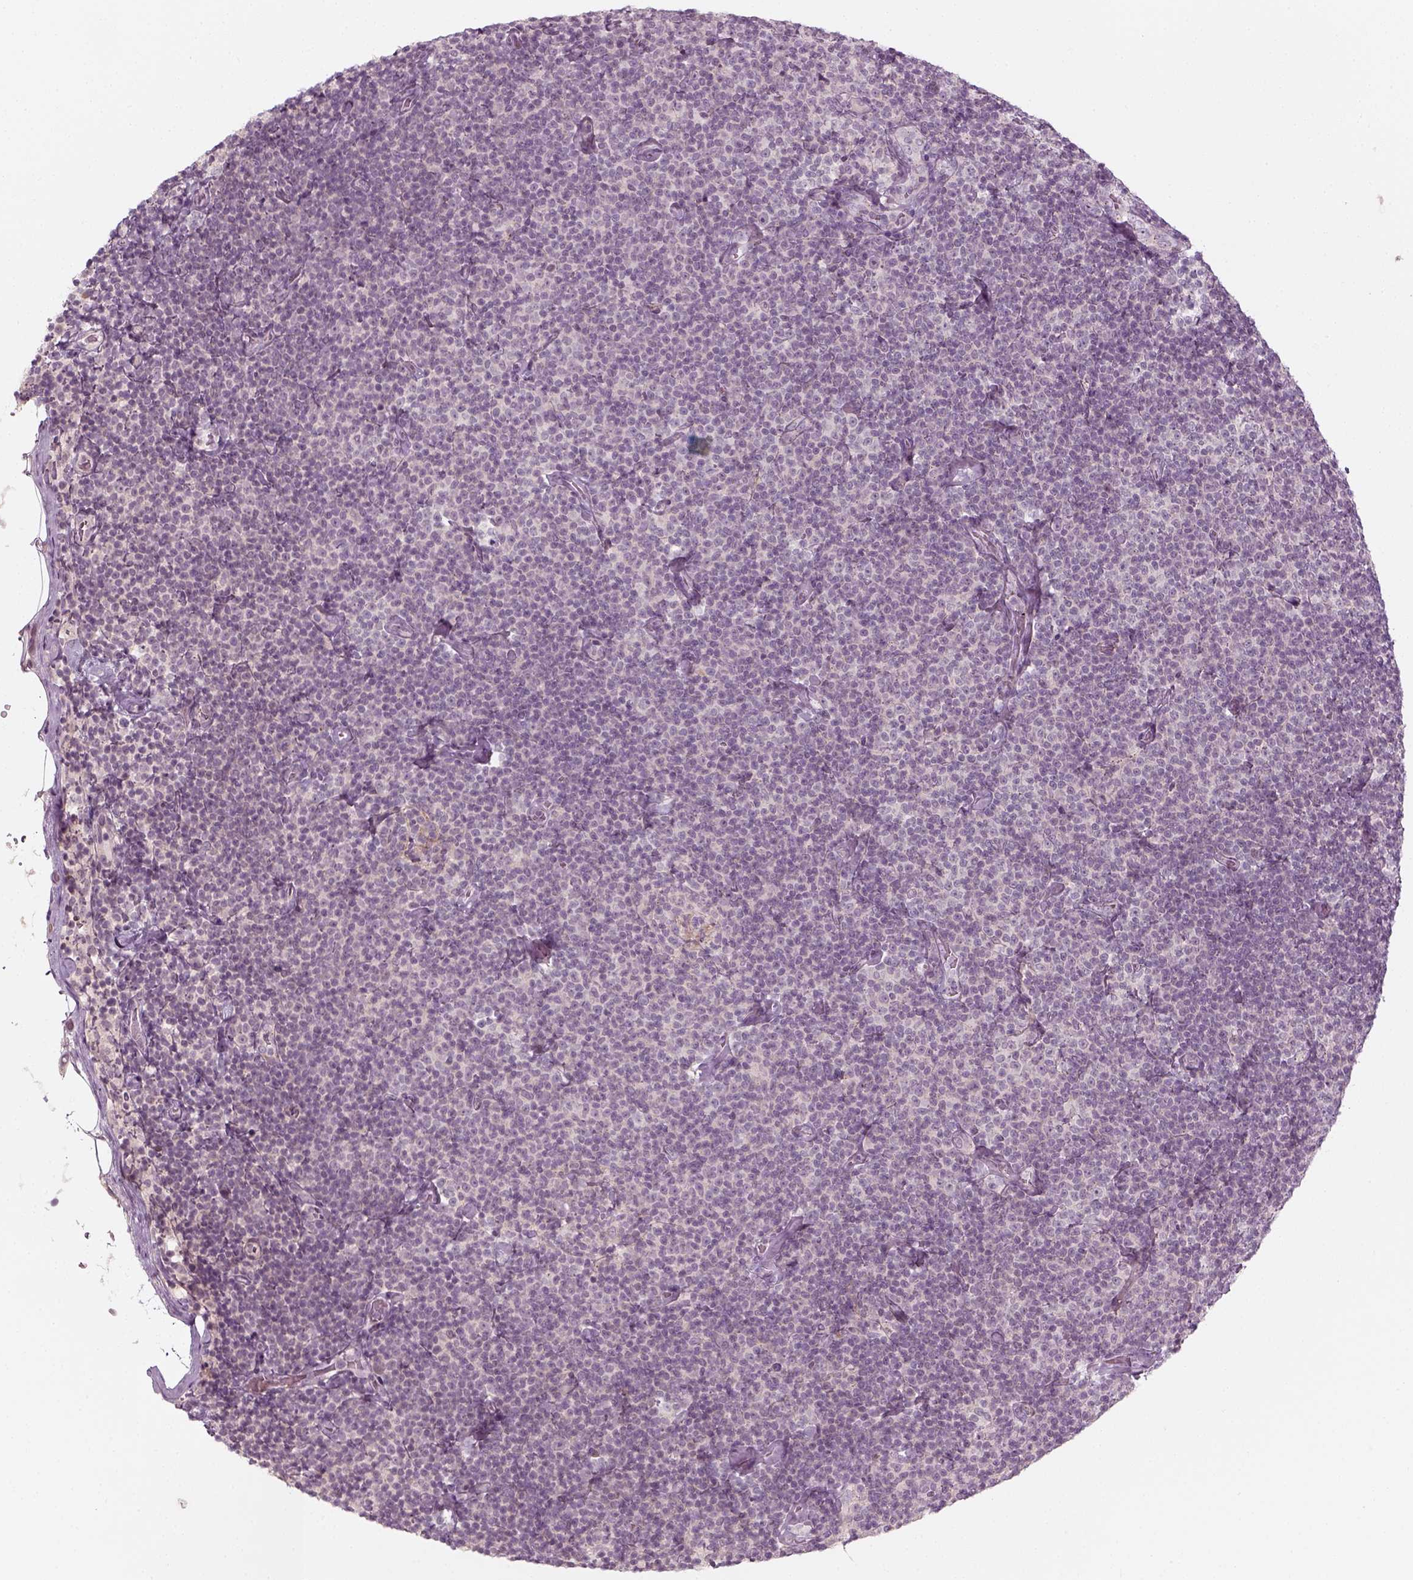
{"staining": {"intensity": "negative", "quantity": "none", "location": "none"}, "tissue": "lymphoma", "cell_type": "Tumor cells", "image_type": "cancer", "snomed": [{"axis": "morphology", "description": "Malignant lymphoma, non-Hodgkin's type, Low grade"}, {"axis": "topography", "description": "Lymph node"}], "caption": "The image demonstrates no staining of tumor cells in malignant lymphoma, non-Hodgkin's type (low-grade).", "gene": "MLIP", "patient": {"sex": "male", "age": 81}}